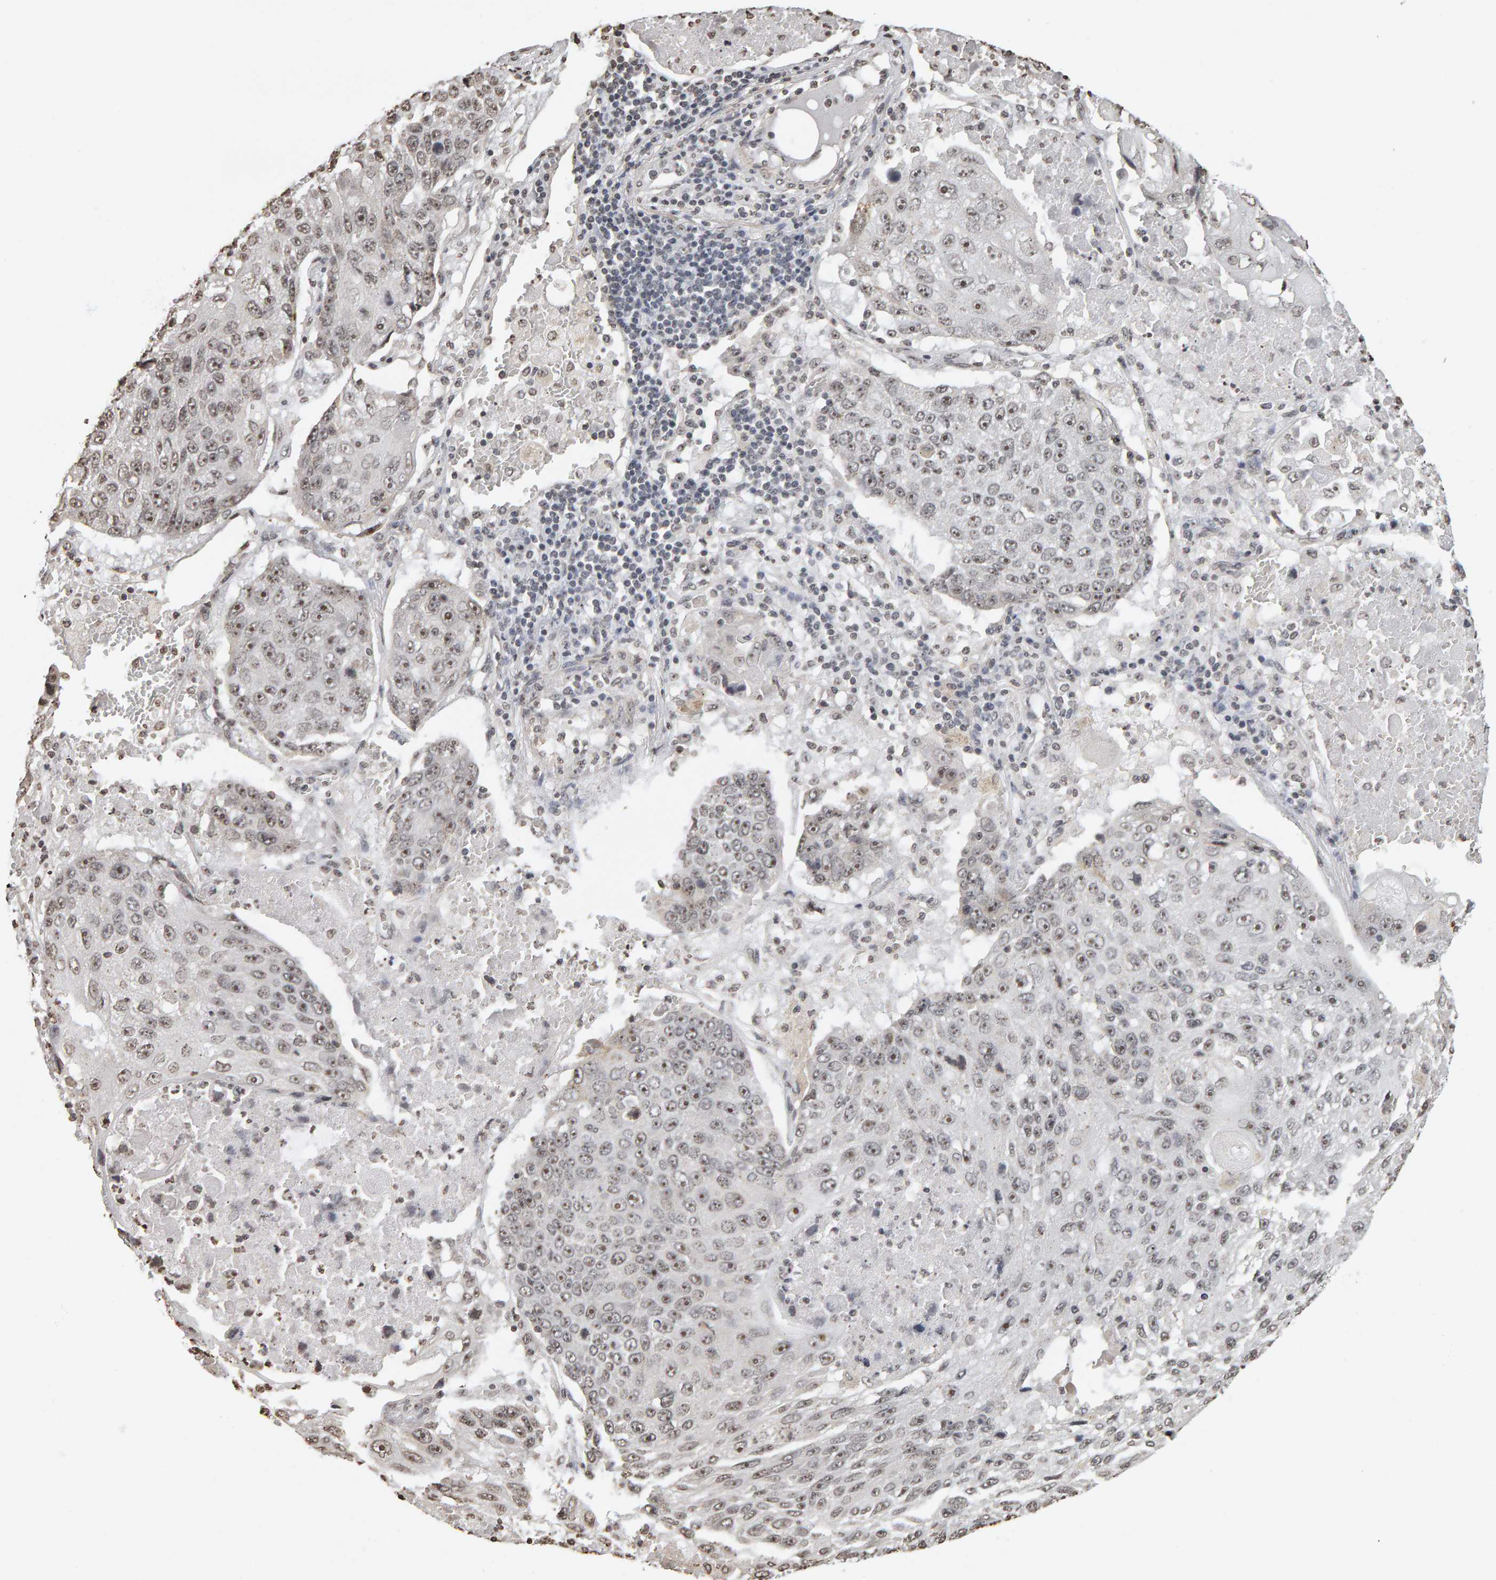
{"staining": {"intensity": "moderate", "quantity": ">75%", "location": "nuclear"}, "tissue": "lung cancer", "cell_type": "Tumor cells", "image_type": "cancer", "snomed": [{"axis": "morphology", "description": "Squamous cell carcinoma, NOS"}, {"axis": "topography", "description": "Lung"}], "caption": "Human lung cancer stained with a protein marker demonstrates moderate staining in tumor cells.", "gene": "AFF4", "patient": {"sex": "male", "age": 61}}